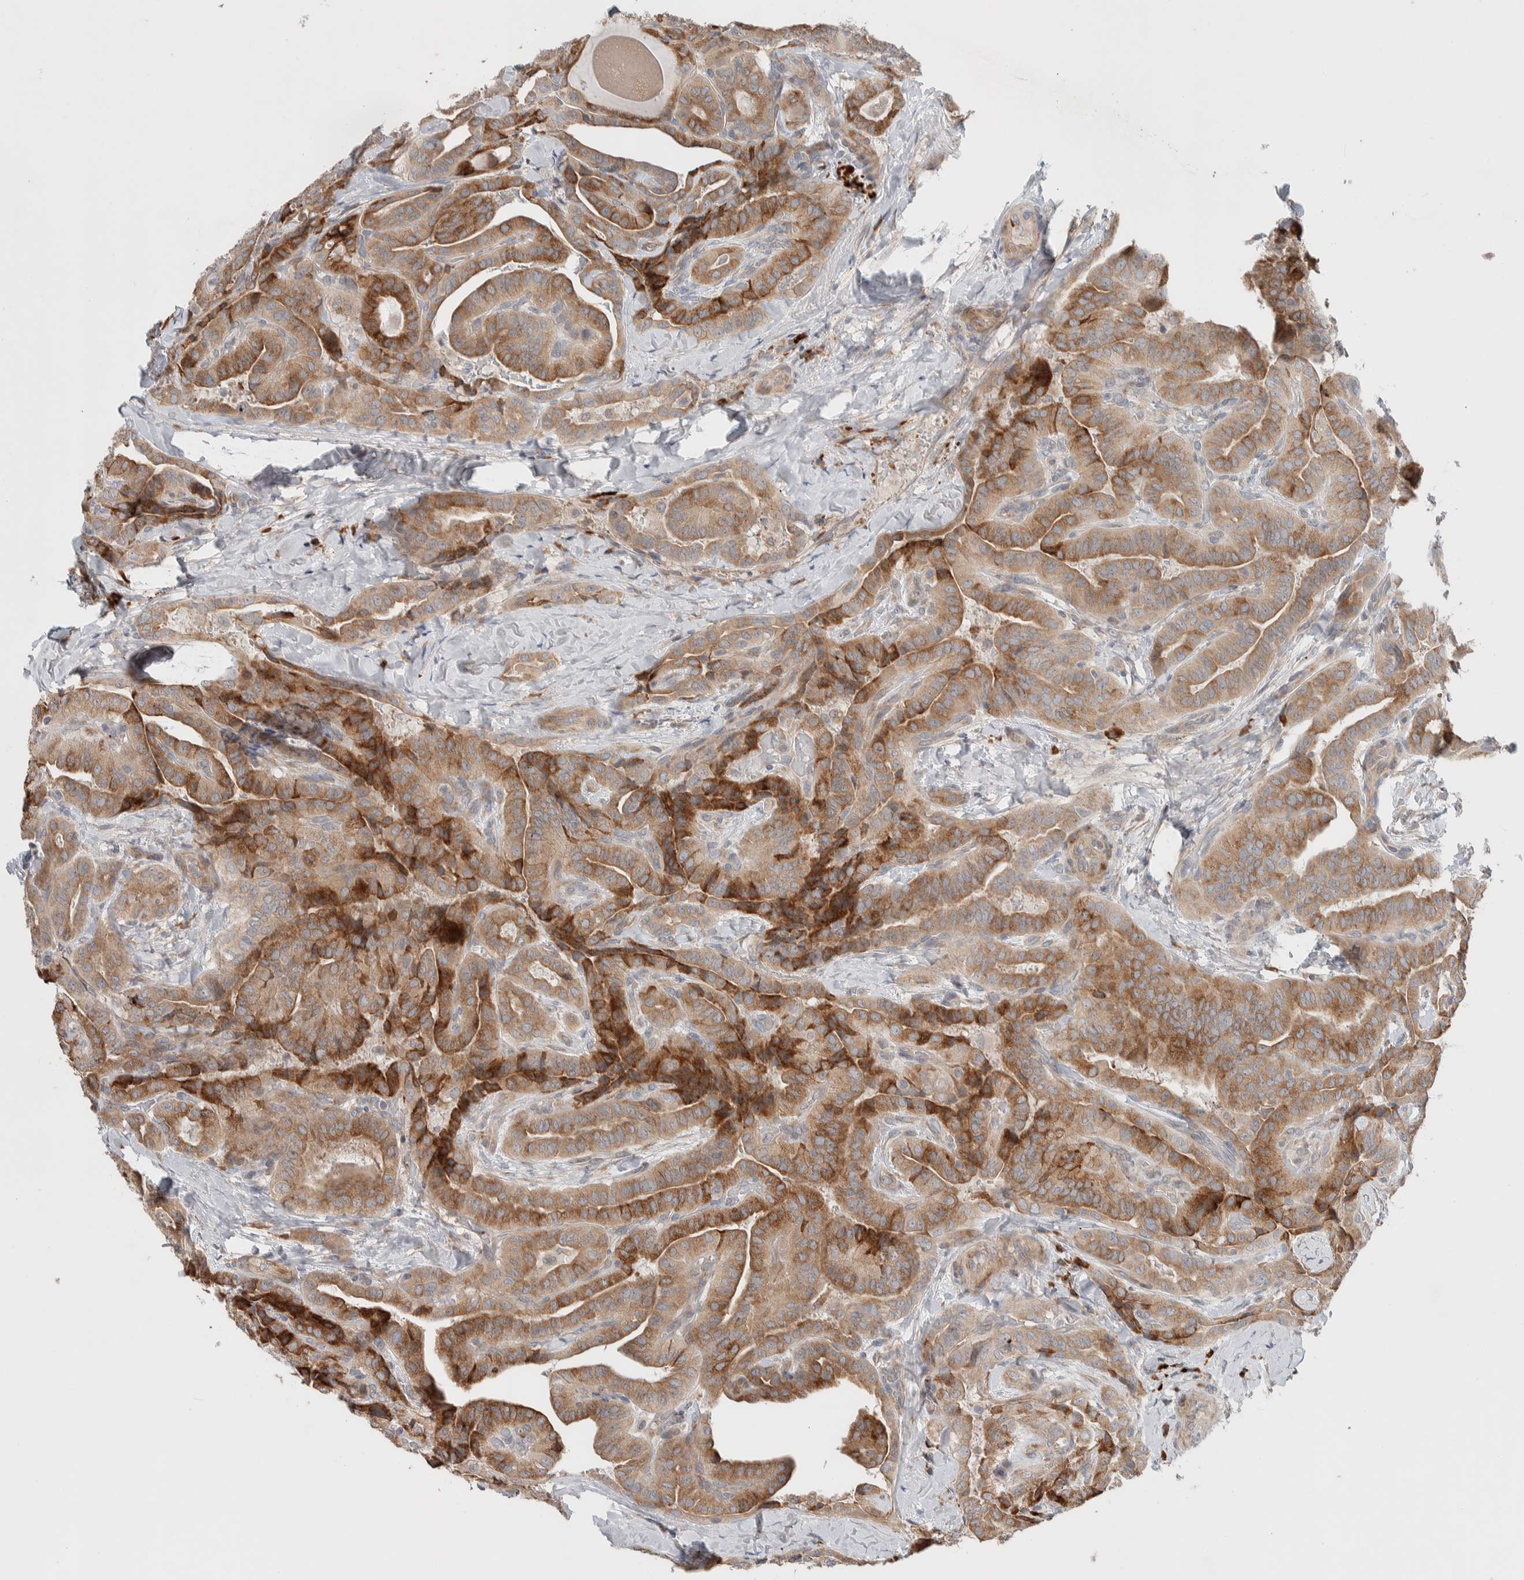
{"staining": {"intensity": "strong", "quantity": ">75%", "location": "cytoplasmic/membranous"}, "tissue": "thyroid cancer", "cell_type": "Tumor cells", "image_type": "cancer", "snomed": [{"axis": "morphology", "description": "Papillary adenocarcinoma, NOS"}, {"axis": "topography", "description": "Thyroid gland"}], "caption": "A brown stain highlights strong cytoplasmic/membranous positivity of a protein in thyroid papillary adenocarcinoma tumor cells.", "gene": "ADCY8", "patient": {"sex": "male", "age": 77}}